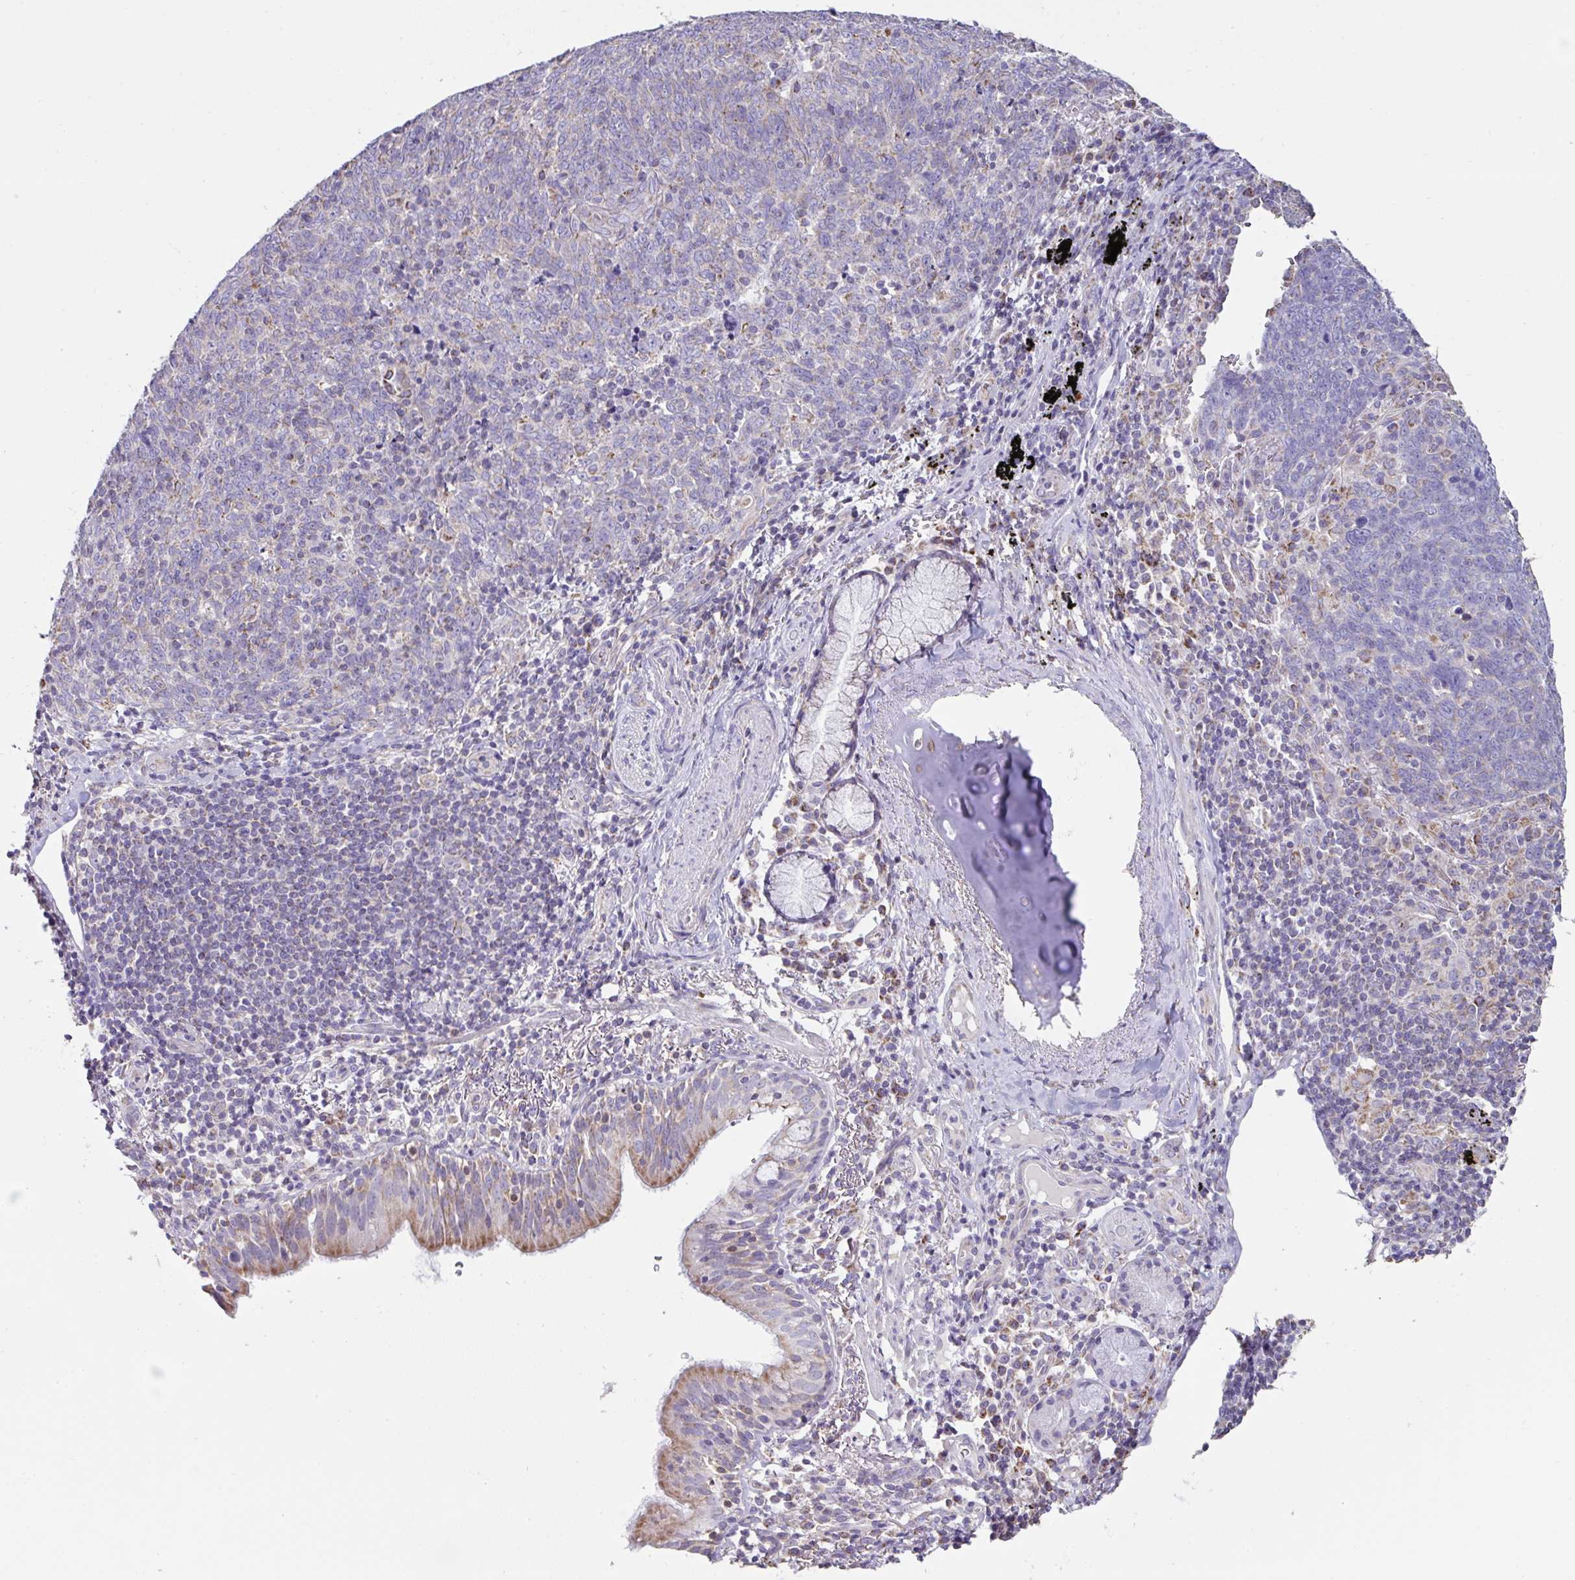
{"staining": {"intensity": "negative", "quantity": "none", "location": "none"}, "tissue": "lung cancer", "cell_type": "Tumor cells", "image_type": "cancer", "snomed": [{"axis": "morphology", "description": "Squamous cell carcinoma, NOS"}, {"axis": "topography", "description": "Lung"}], "caption": "Protein analysis of lung cancer (squamous cell carcinoma) exhibits no significant expression in tumor cells.", "gene": "DOK7", "patient": {"sex": "female", "age": 72}}